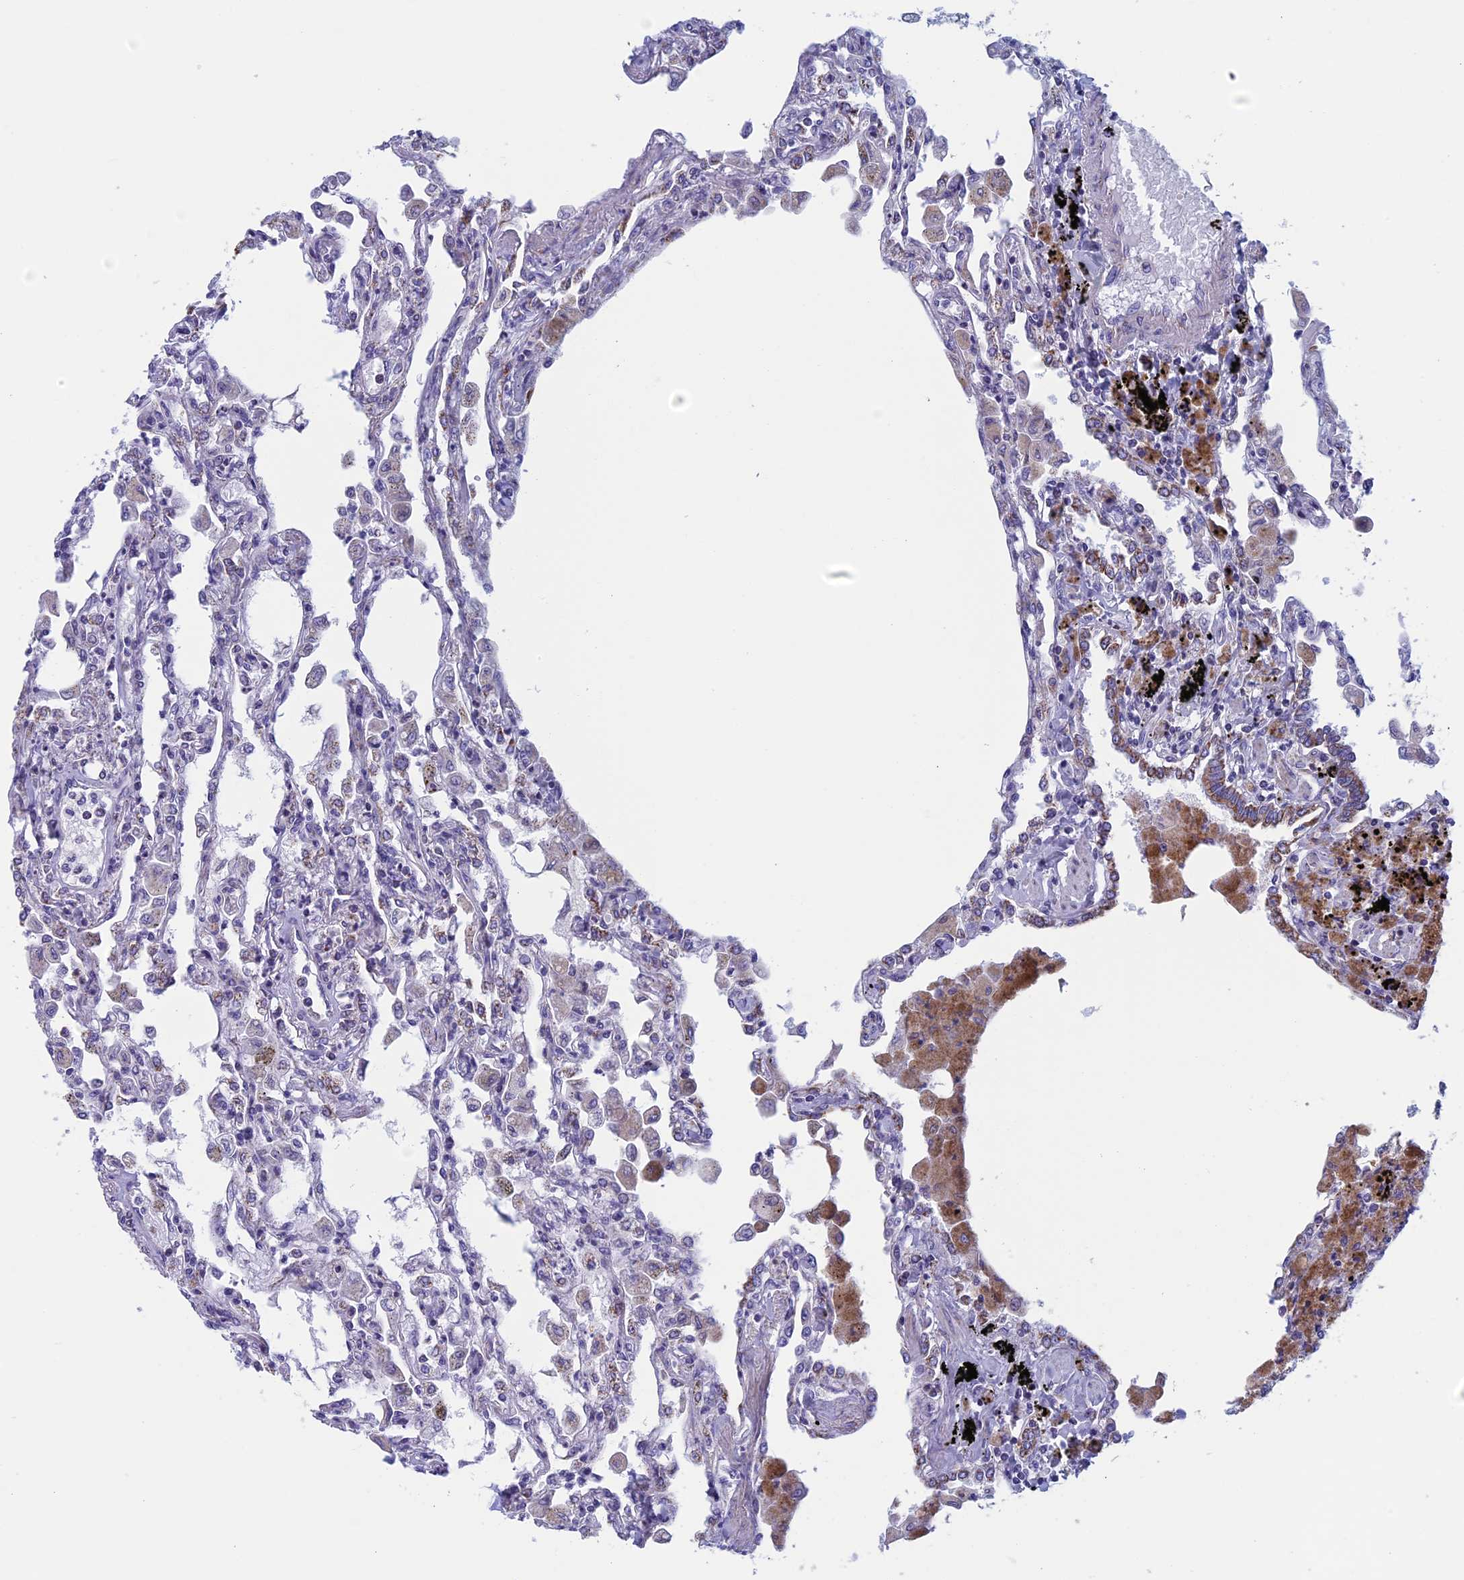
{"staining": {"intensity": "negative", "quantity": "none", "location": "none"}, "tissue": "lung", "cell_type": "Alveolar cells", "image_type": "normal", "snomed": [{"axis": "morphology", "description": "Normal tissue, NOS"}, {"axis": "topography", "description": "Bronchus"}, {"axis": "topography", "description": "Lung"}], "caption": "The photomicrograph demonstrates no significant staining in alveolar cells of lung.", "gene": "NDUFB9", "patient": {"sex": "female", "age": 49}}